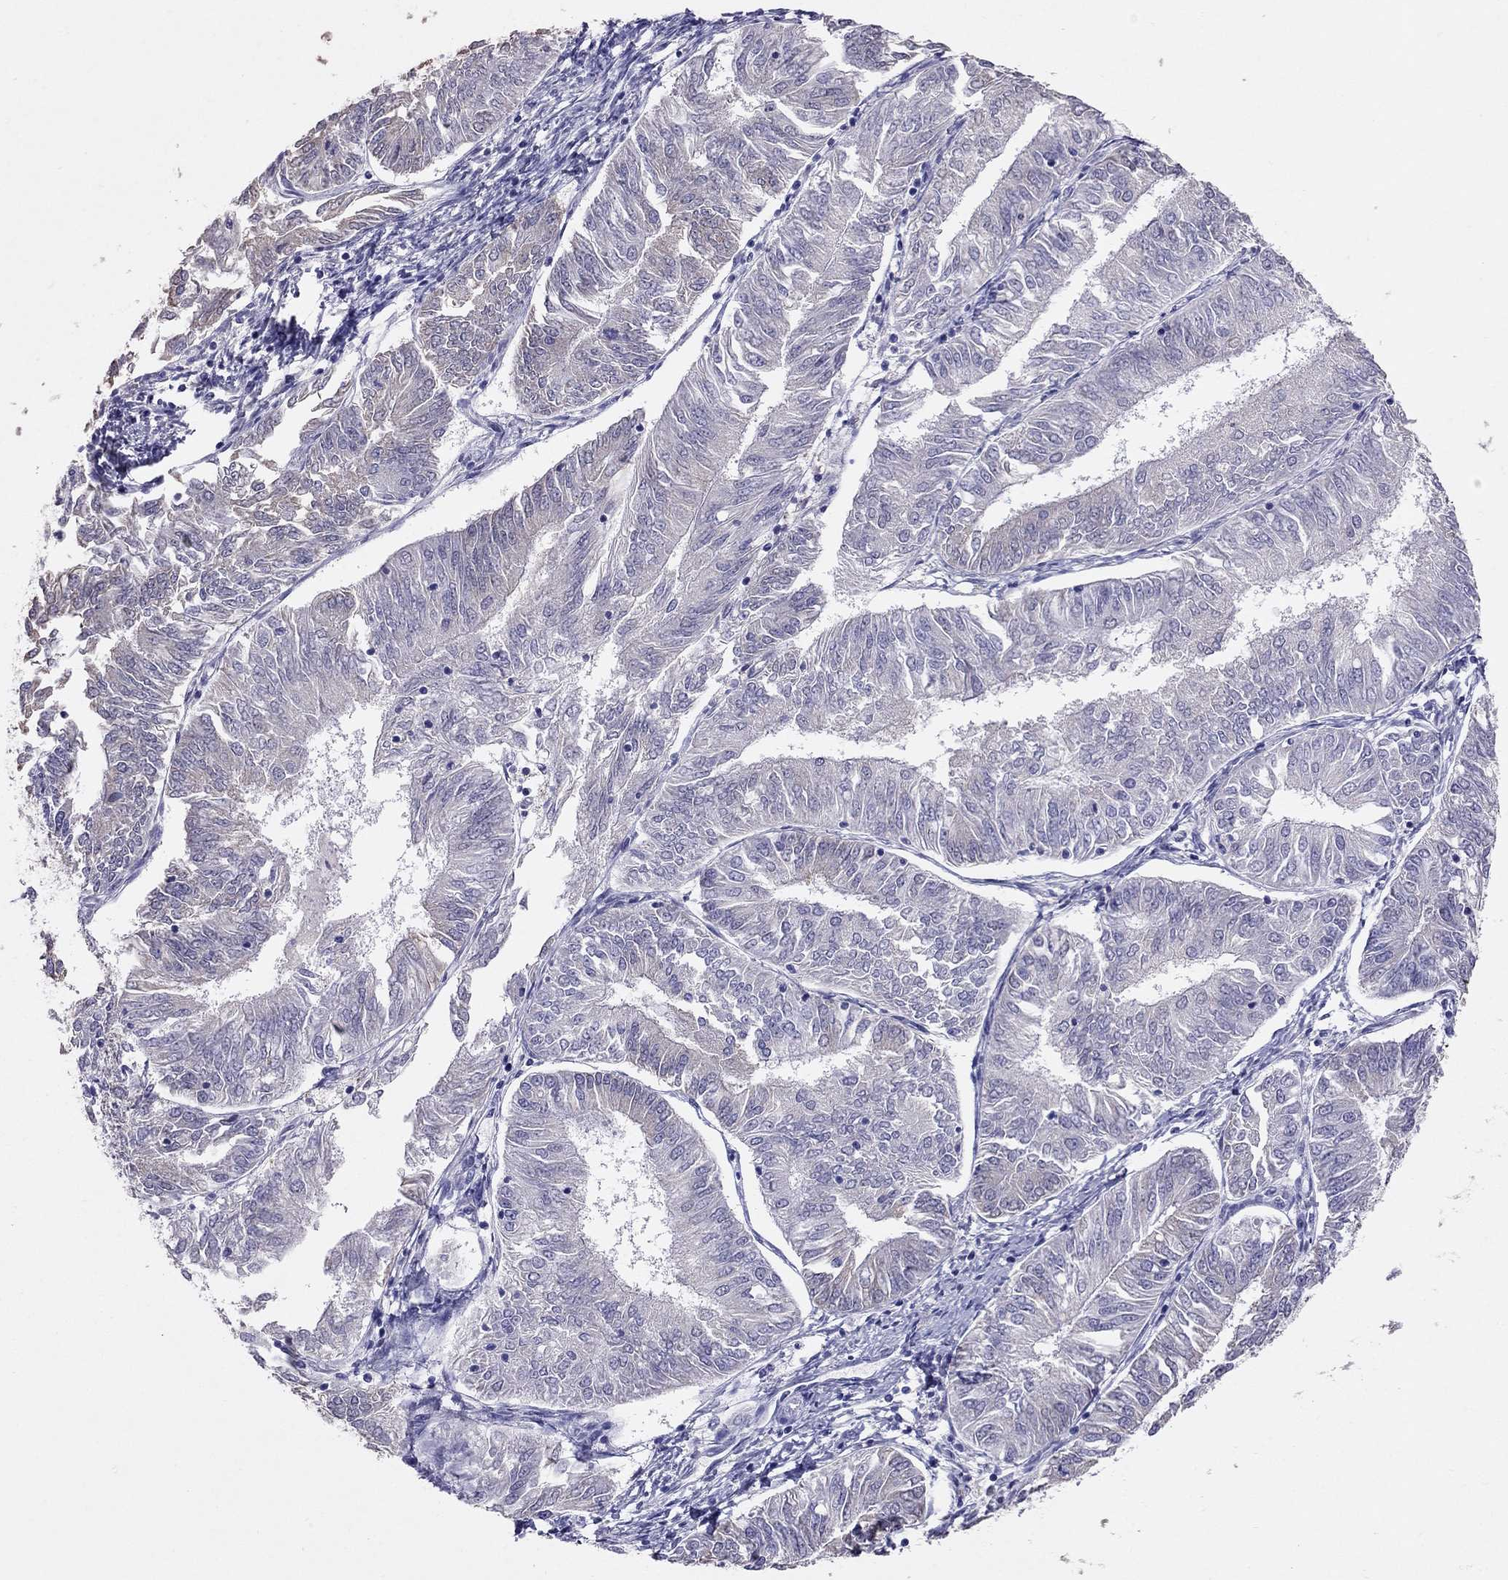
{"staining": {"intensity": "negative", "quantity": "none", "location": "none"}, "tissue": "endometrial cancer", "cell_type": "Tumor cells", "image_type": "cancer", "snomed": [{"axis": "morphology", "description": "Adenocarcinoma, NOS"}, {"axis": "topography", "description": "Endometrium"}], "caption": "High magnification brightfield microscopy of endometrial adenocarcinoma stained with DAB (3,3'-diaminobenzidine) (brown) and counterstained with hematoxylin (blue): tumor cells show no significant staining. (DAB IHC with hematoxylin counter stain).", "gene": "MYO3B", "patient": {"sex": "female", "age": 58}}